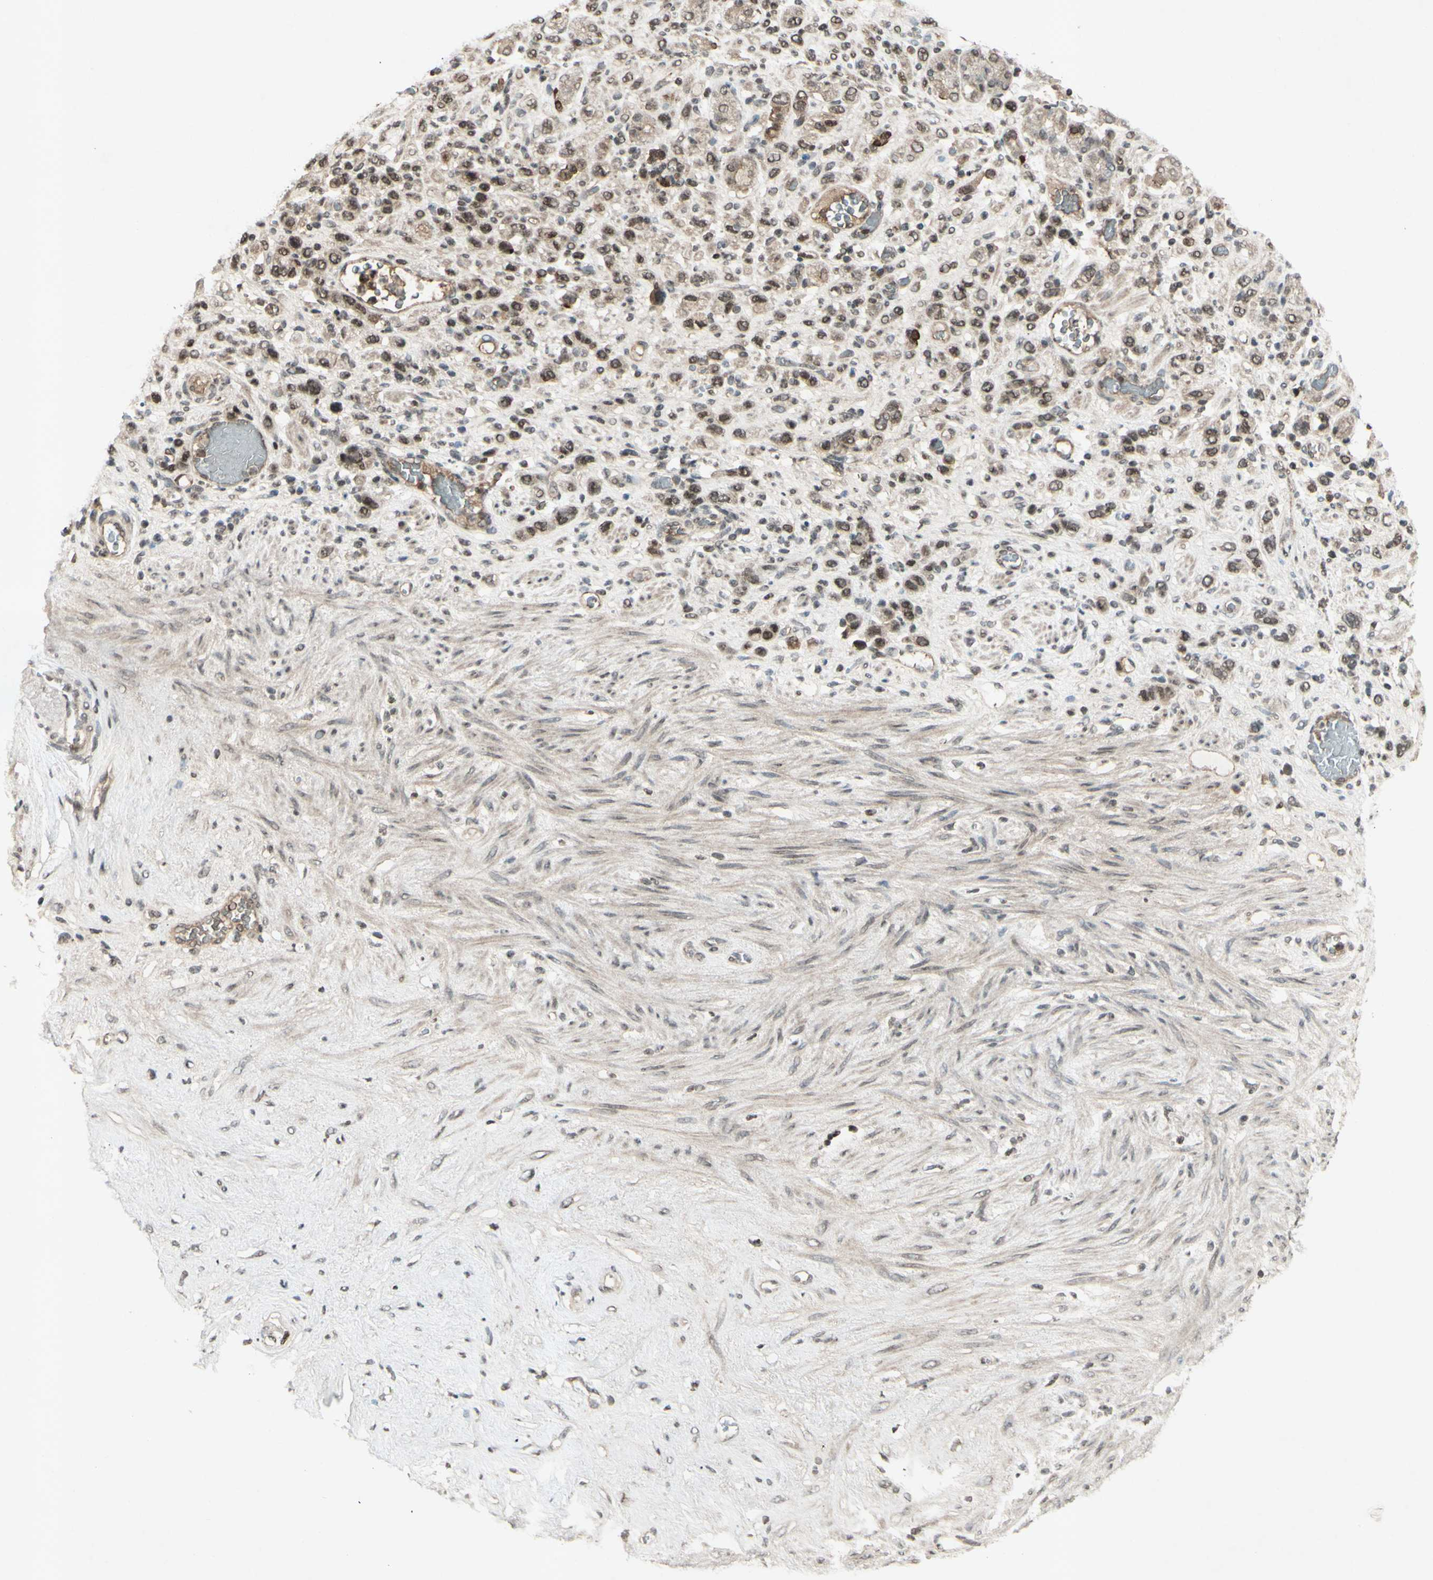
{"staining": {"intensity": "moderate", "quantity": ">75%", "location": "nuclear"}, "tissue": "stomach cancer", "cell_type": "Tumor cells", "image_type": "cancer", "snomed": [{"axis": "morphology", "description": "Adenocarcinoma, NOS"}, {"axis": "morphology", "description": "Adenocarcinoma, High grade"}, {"axis": "topography", "description": "Stomach, upper"}, {"axis": "topography", "description": "Stomach, lower"}], "caption": "IHC micrograph of human stomach cancer (adenocarcinoma) stained for a protein (brown), which displays medium levels of moderate nuclear expression in about >75% of tumor cells.", "gene": "SNW1", "patient": {"sex": "female", "age": 65}}